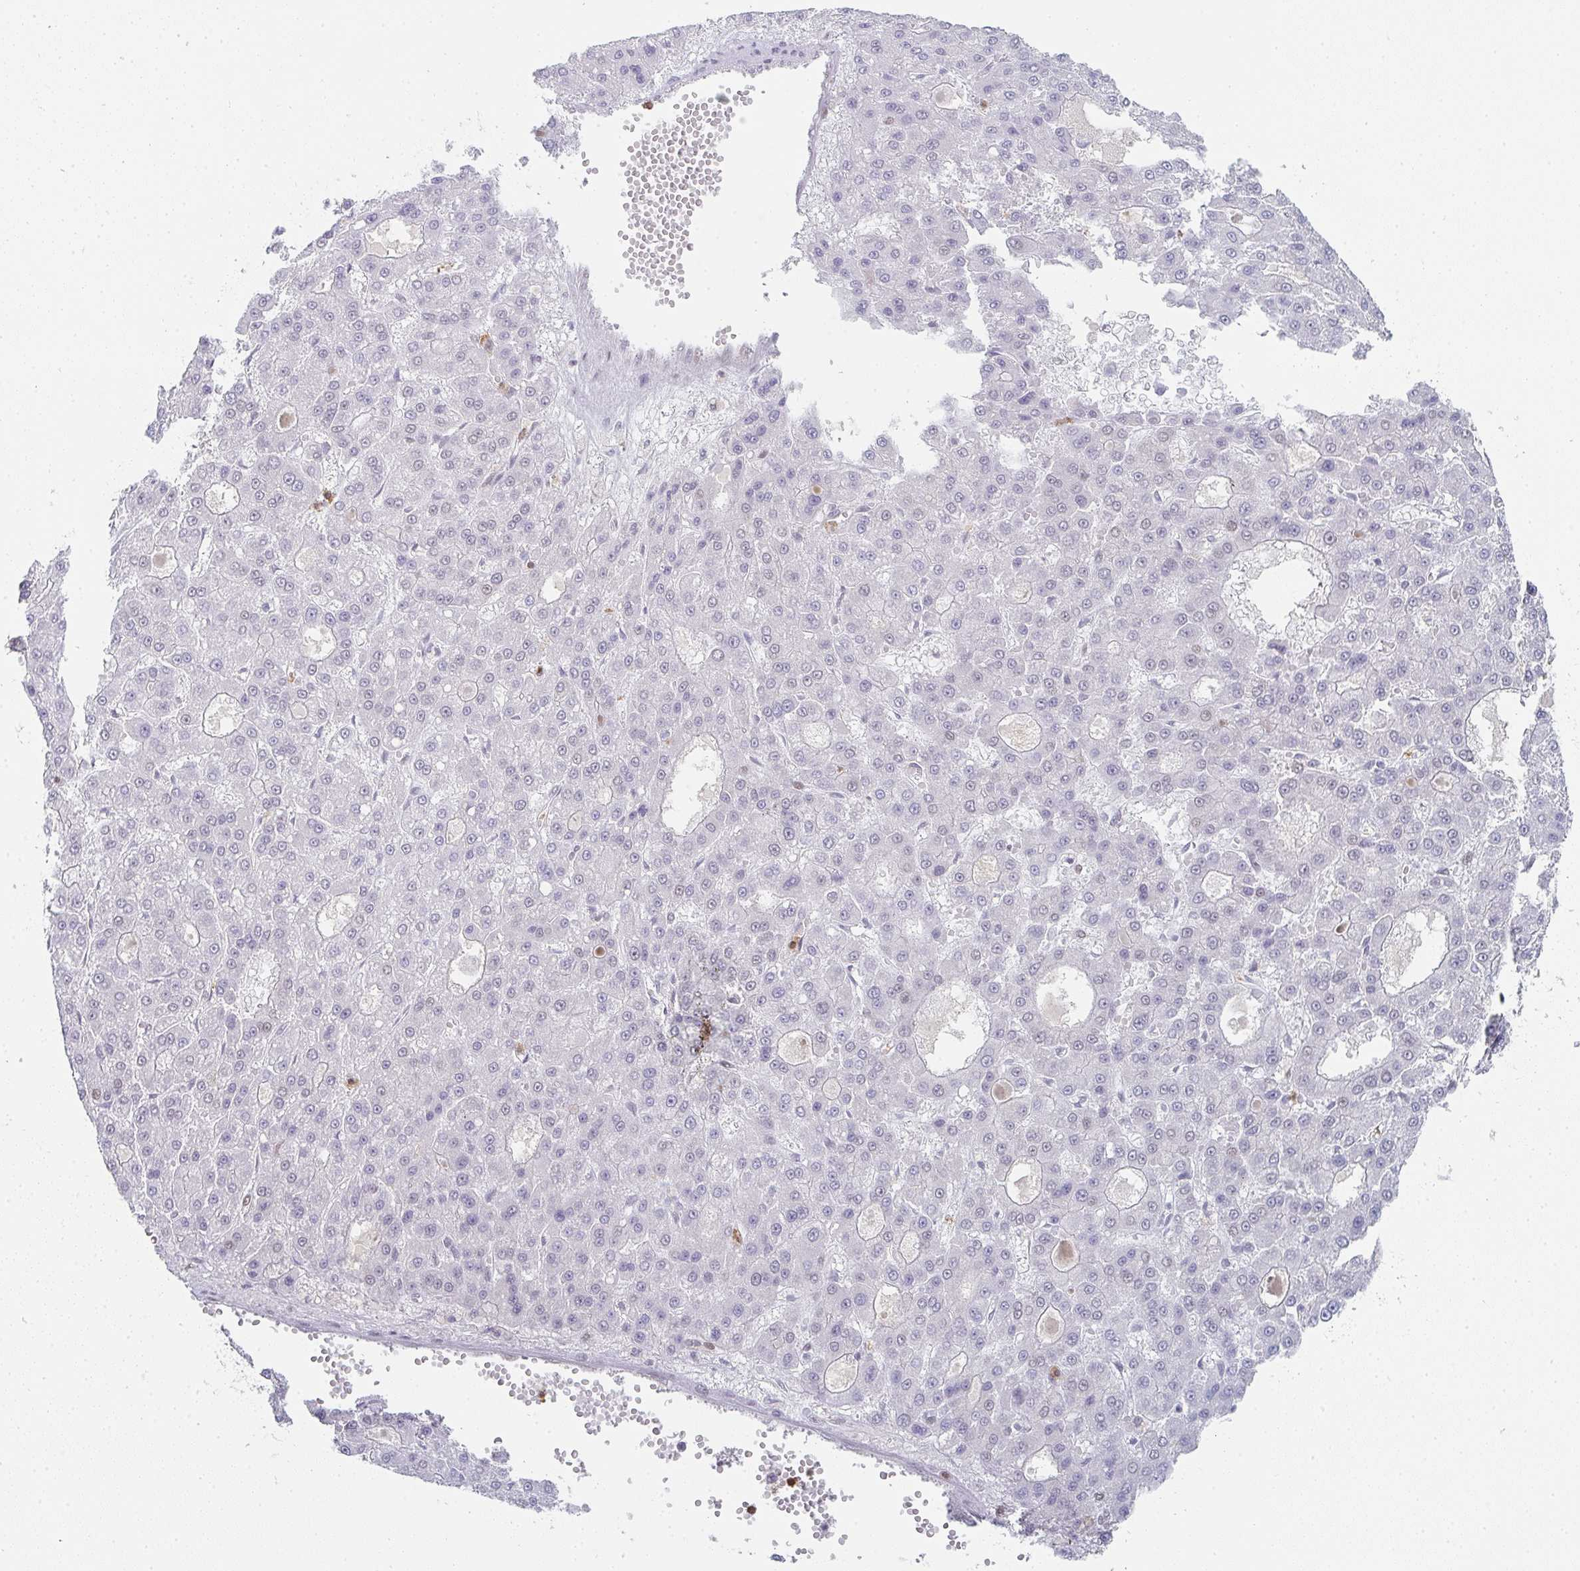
{"staining": {"intensity": "negative", "quantity": "none", "location": "none"}, "tissue": "liver cancer", "cell_type": "Tumor cells", "image_type": "cancer", "snomed": [{"axis": "morphology", "description": "Carcinoma, Hepatocellular, NOS"}, {"axis": "topography", "description": "Liver"}], "caption": "Immunohistochemistry micrograph of neoplastic tissue: human liver hepatocellular carcinoma stained with DAB shows no significant protein positivity in tumor cells.", "gene": "LIN54", "patient": {"sex": "male", "age": 70}}